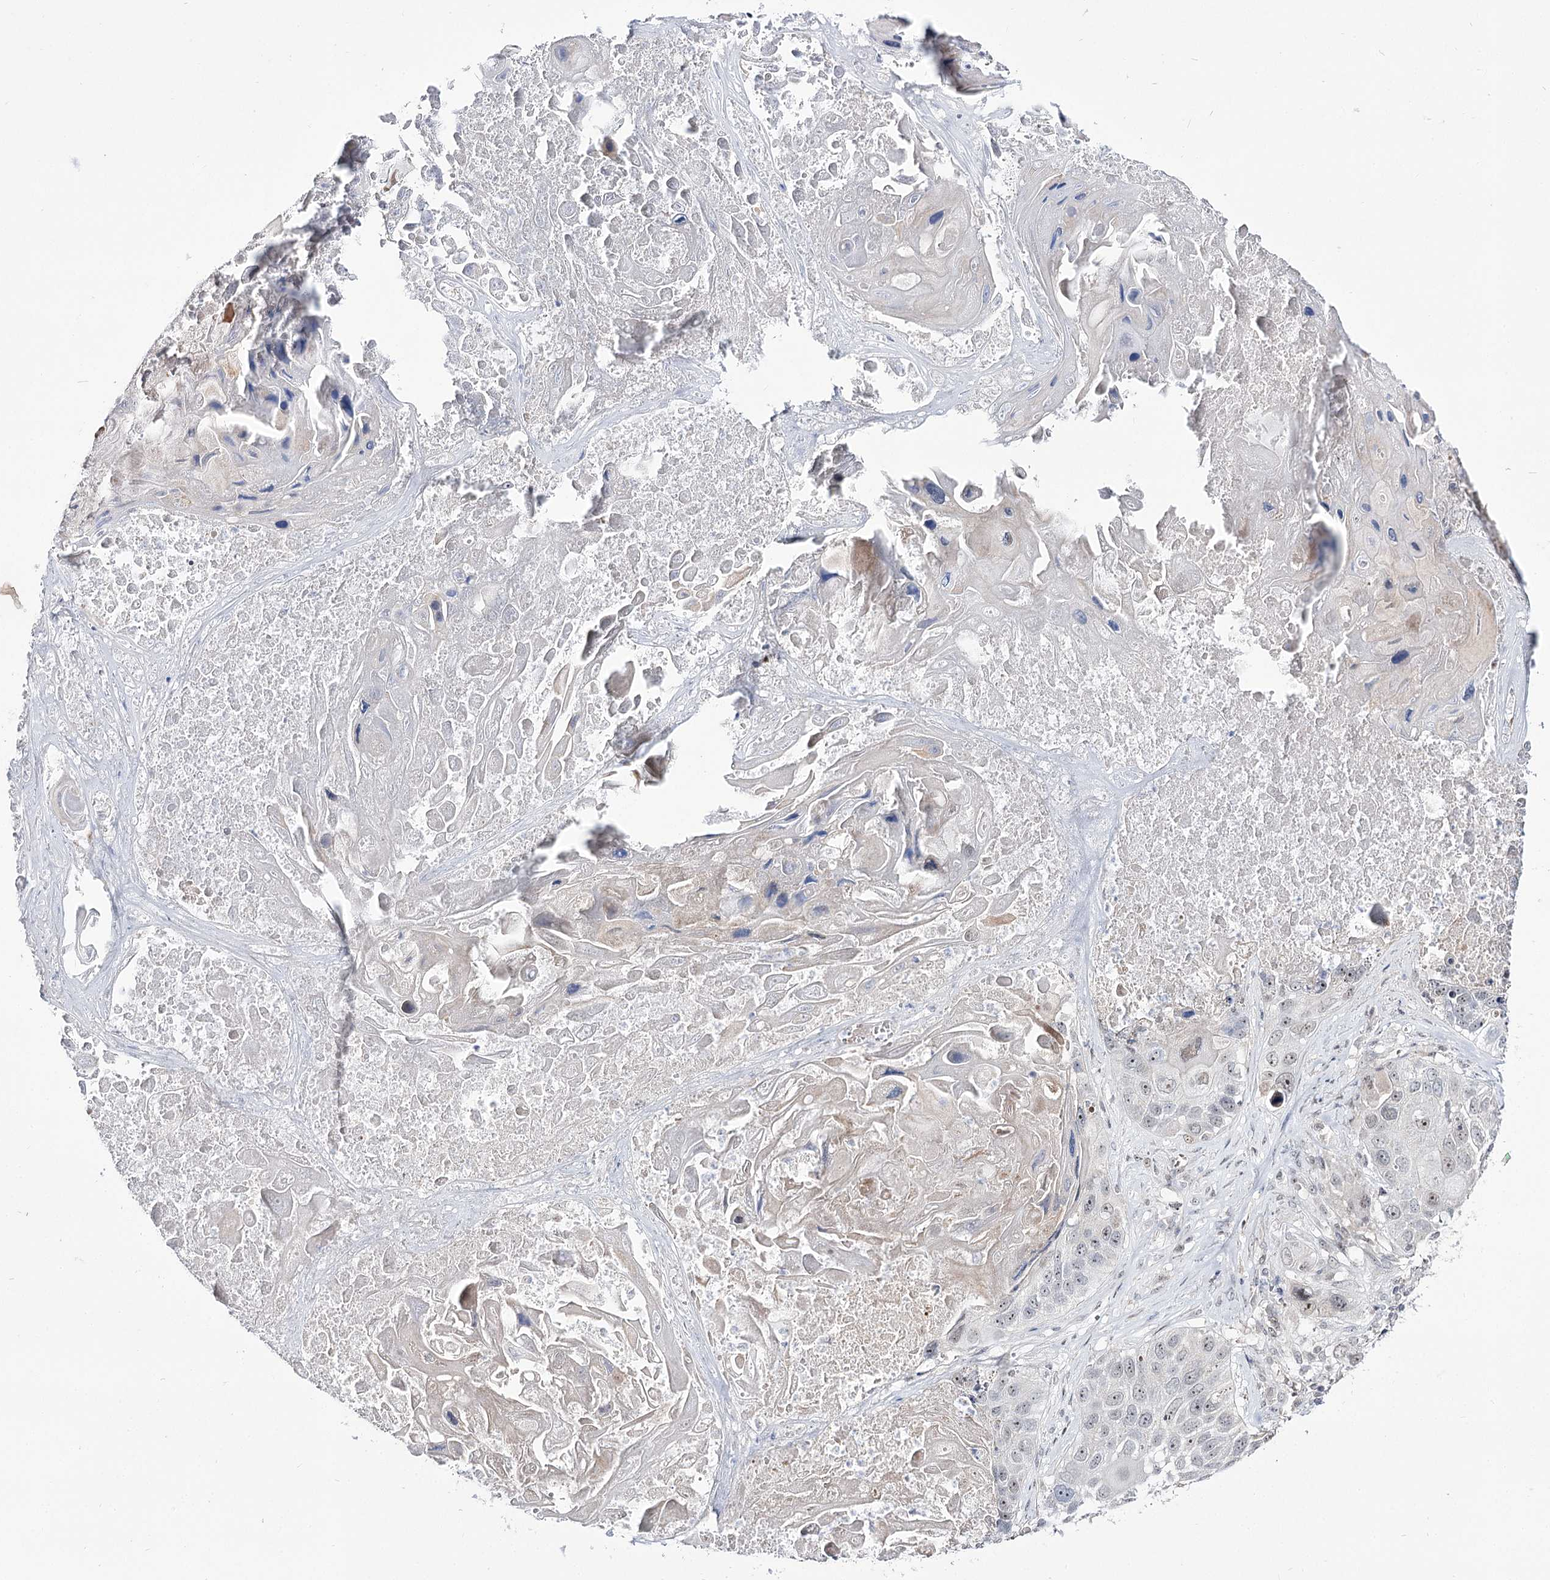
{"staining": {"intensity": "moderate", "quantity": "<25%", "location": "nuclear"}, "tissue": "lung cancer", "cell_type": "Tumor cells", "image_type": "cancer", "snomed": [{"axis": "morphology", "description": "Squamous cell carcinoma, NOS"}, {"axis": "topography", "description": "Lung"}], "caption": "The micrograph demonstrates a brown stain indicating the presence of a protein in the nuclear of tumor cells in lung squamous cell carcinoma.", "gene": "RRP9", "patient": {"sex": "male", "age": 61}}